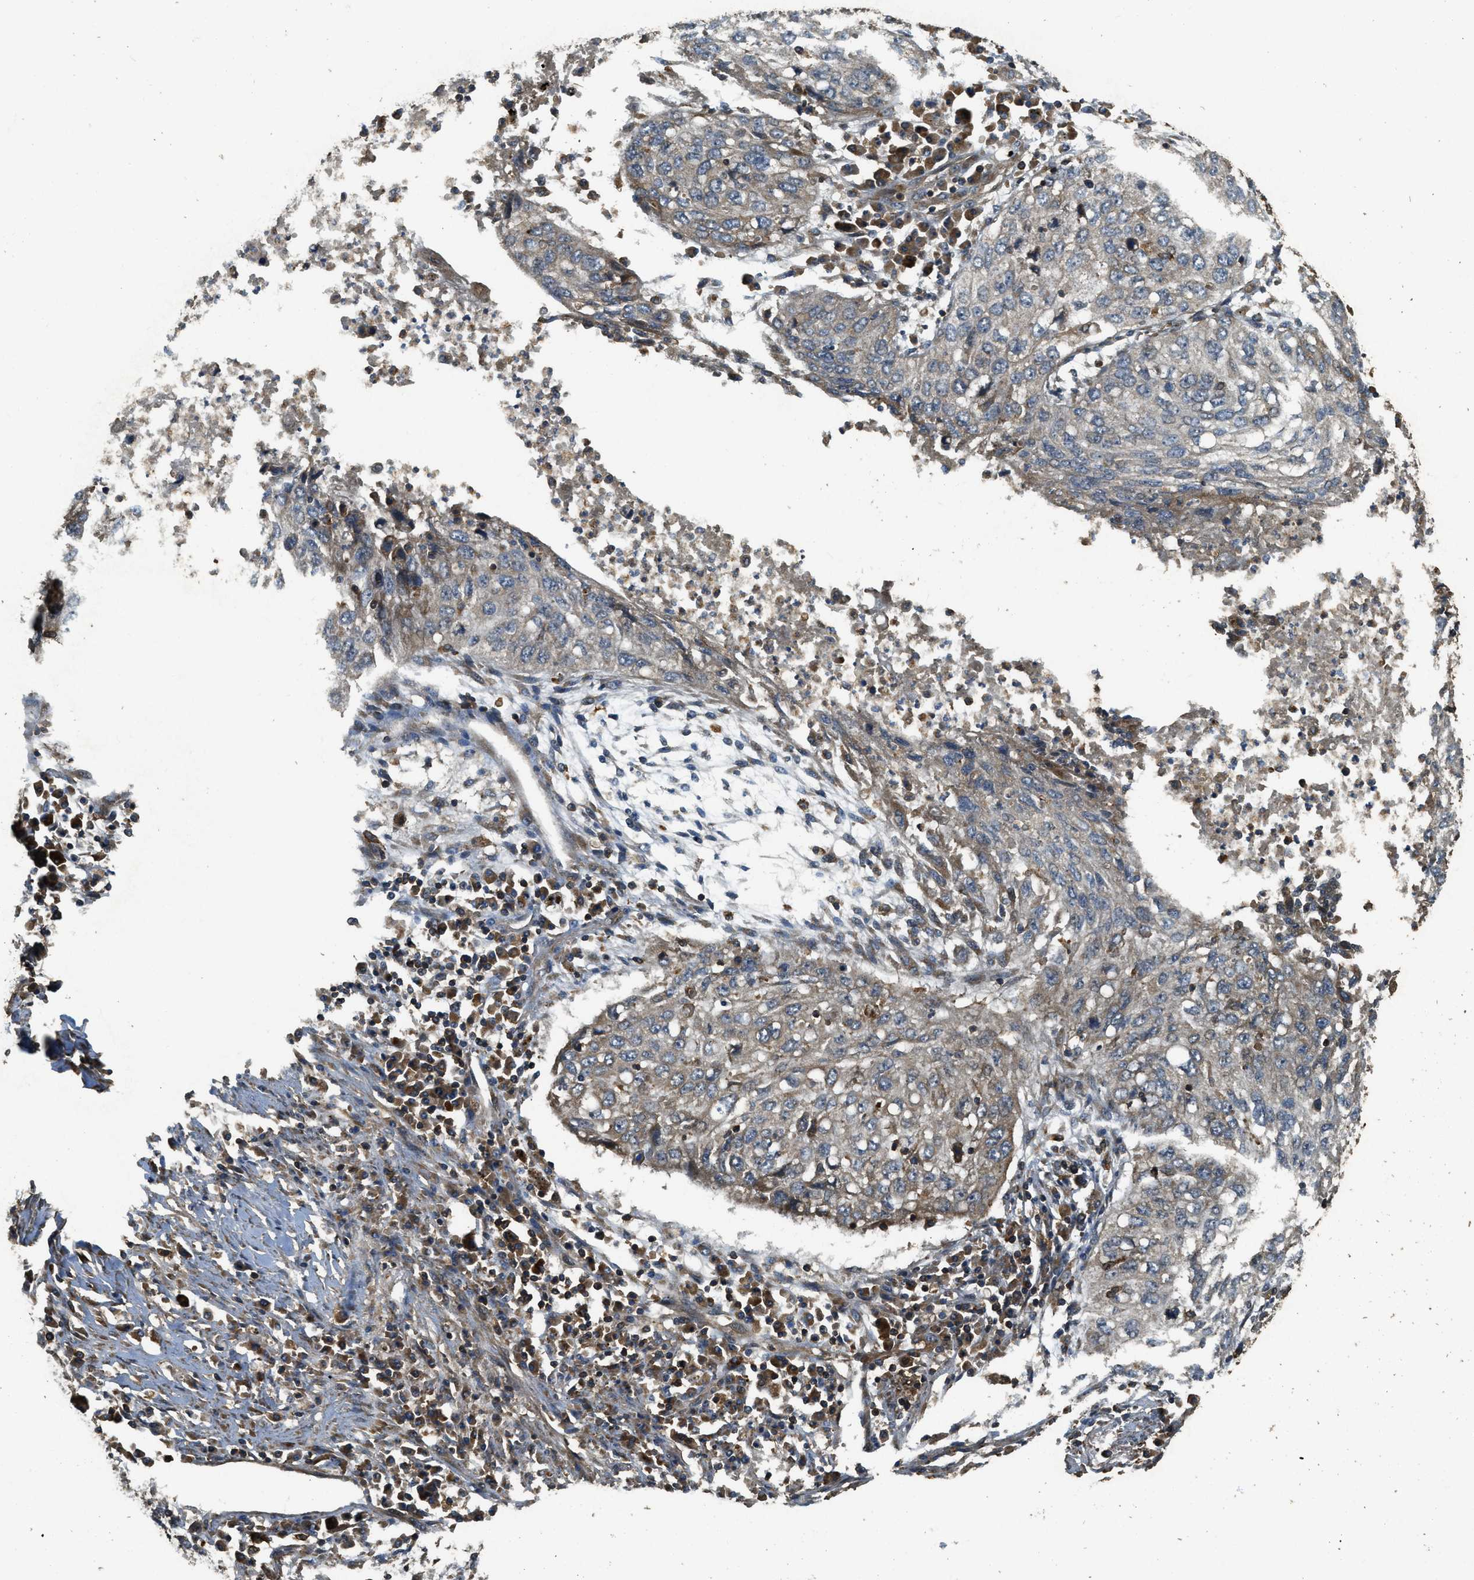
{"staining": {"intensity": "weak", "quantity": "<25%", "location": "cytoplasmic/membranous"}, "tissue": "lung cancer", "cell_type": "Tumor cells", "image_type": "cancer", "snomed": [{"axis": "morphology", "description": "Squamous cell carcinoma, NOS"}, {"axis": "topography", "description": "Lung"}], "caption": "DAB (3,3'-diaminobenzidine) immunohistochemical staining of human lung squamous cell carcinoma shows no significant positivity in tumor cells.", "gene": "PPP6R3", "patient": {"sex": "female", "age": 63}}